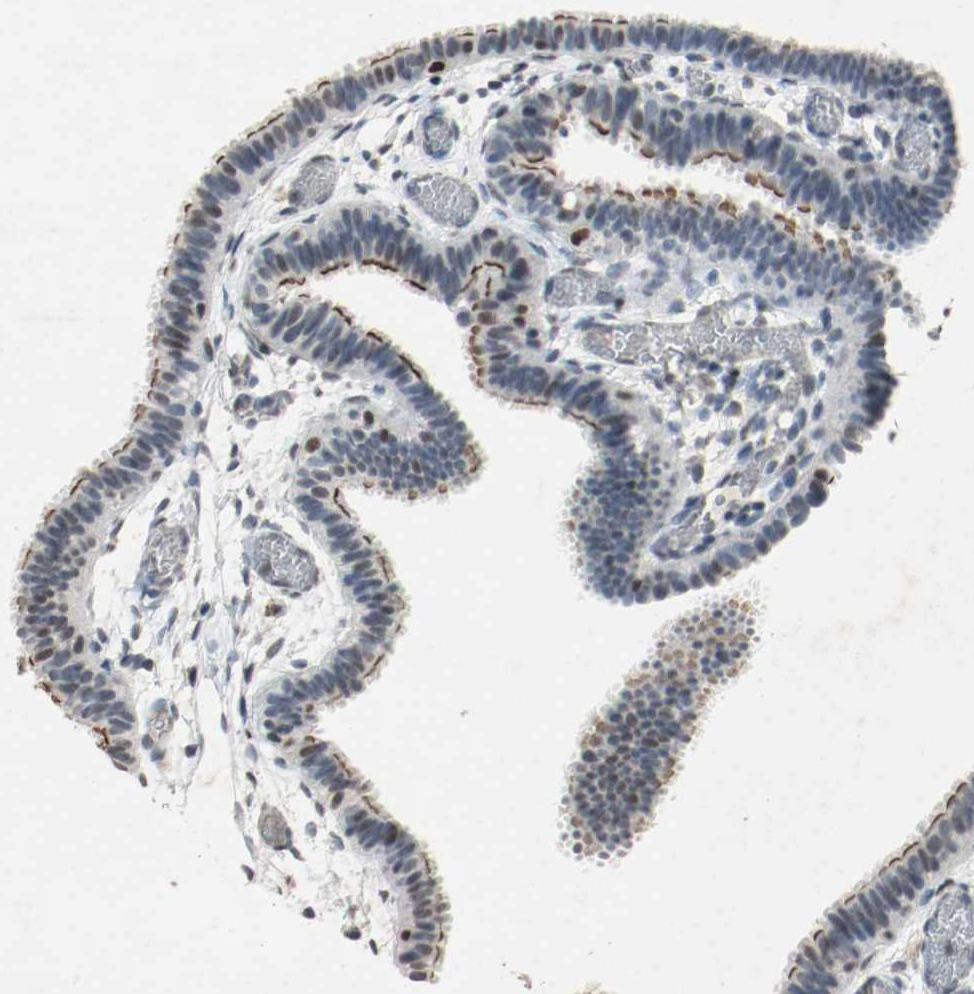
{"staining": {"intensity": "strong", "quantity": "<25%", "location": "cytoplasmic/membranous"}, "tissue": "fallopian tube", "cell_type": "Glandular cells", "image_type": "normal", "snomed": [{"axis": "morphology", "description": "Normal tissue, NOS"}, {"axis": "topography", "description": "Fallopian tube"}], "caption": "High-magnification brightfield microscopy of unremarkable fallopian tube stained with DAB (3,3'-diaminobenzidine) (brown) and counterstained with hematoxylin (blue). glandular cells exhibit strong cytoplasmic/membranous positivity is appreciated in about<25% of cells. (DAB (3,3'-diaminobenzidine) IHC, brown staining for protein, blue staining for nuclei).", "gene": "DNMT1", "patient": {"sex": "female", "age": 29}}